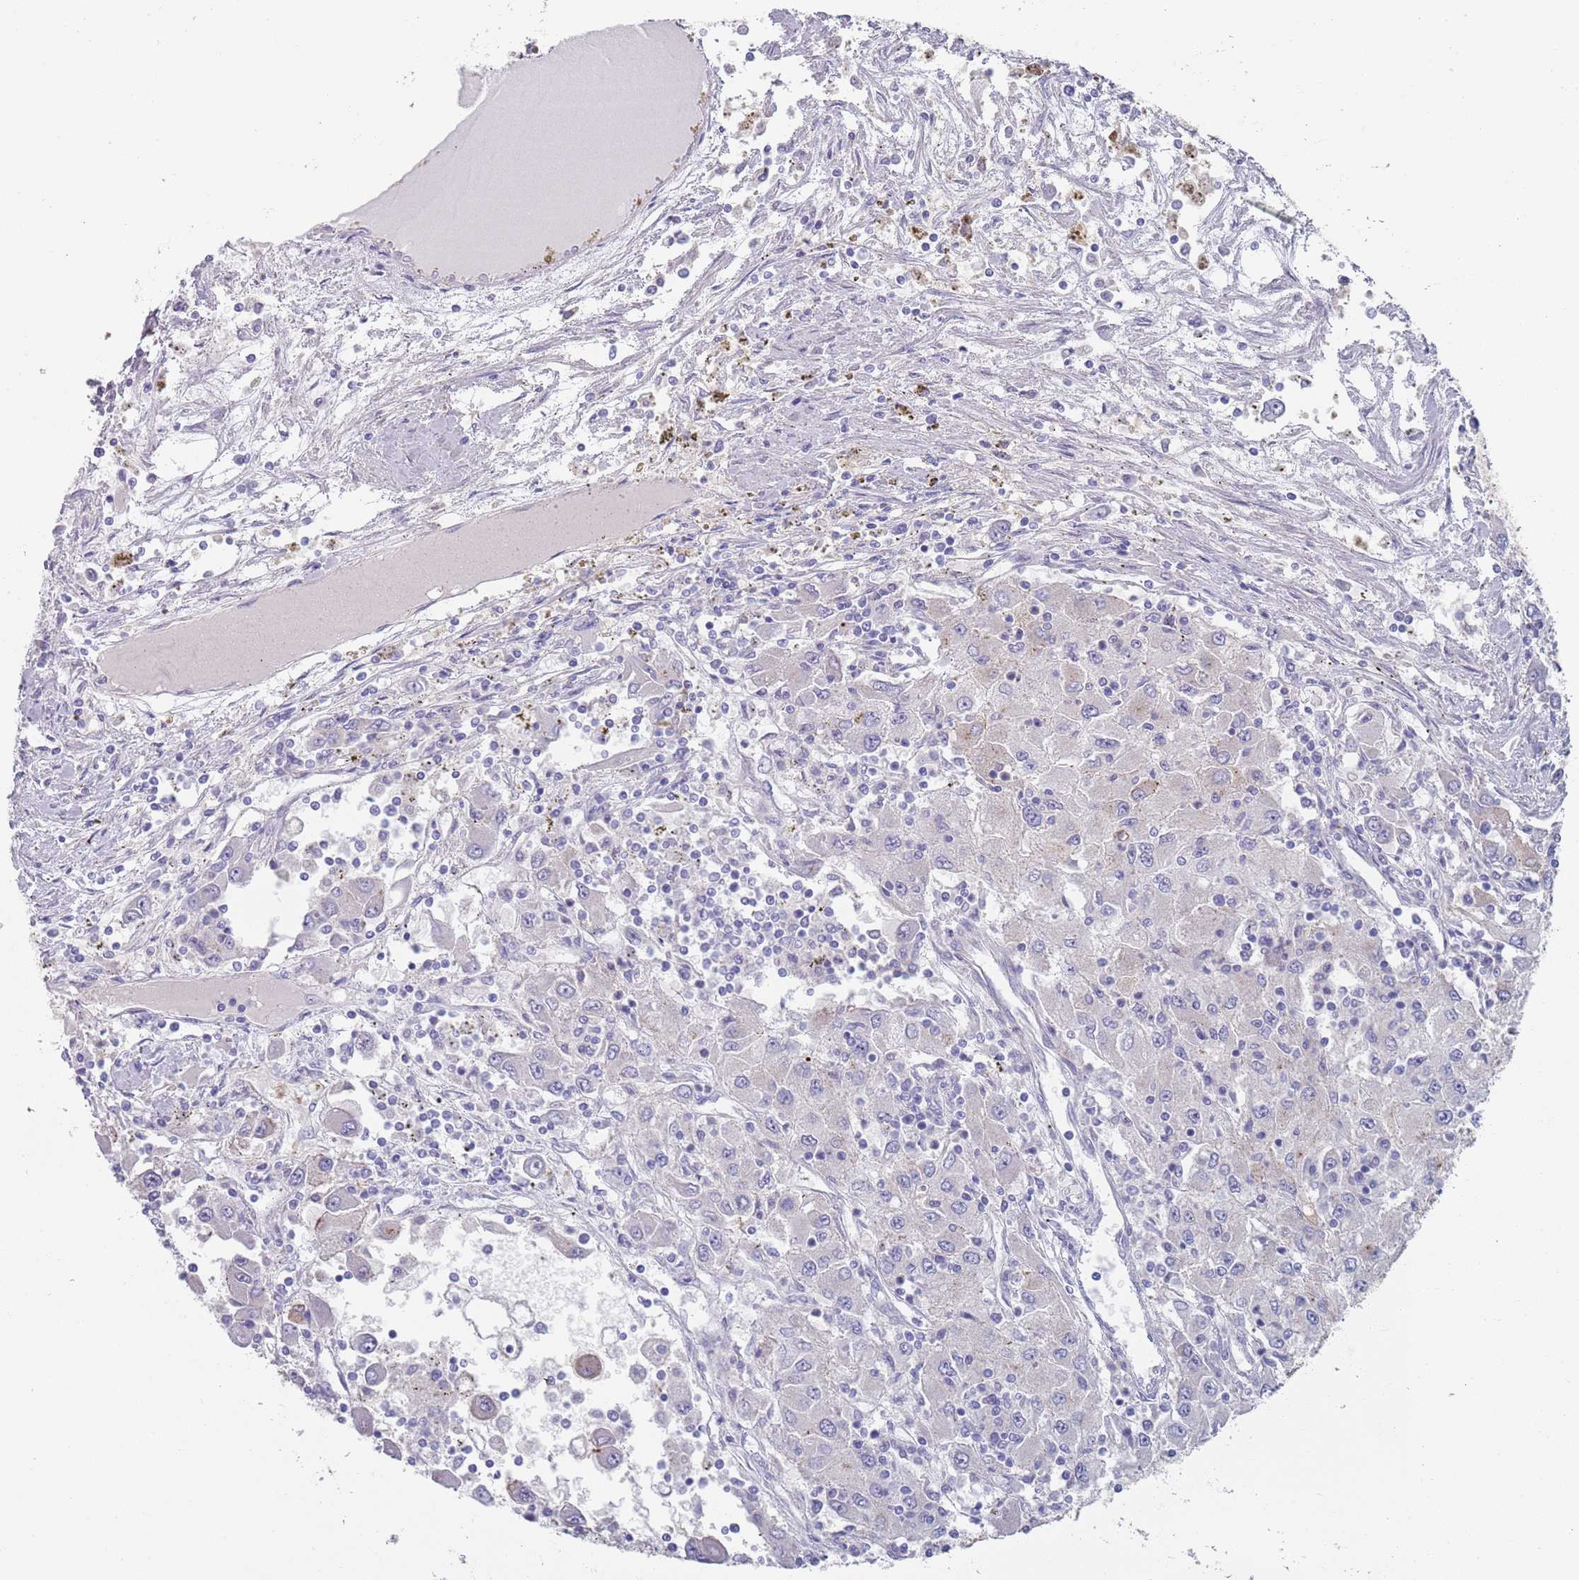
{"staining": {"intensity": "weak", "quantity": "25%-75%", "location": "cytoplasmic/membranous"}, "tissue": "renal cancer", "cell_type": "Tumor cells", "image_type": "cancer", "snomed": [{"axis": "morphology", "description": "Adenocarcinoma, NOS"}, {"axis": "topography", "description": "Kidney"}], "caption": "A brown stain shows weak cytoplasmic/membranous staining of a protein in human renal adenocarcinoma tumor cells.", "gene": "APPL2", "patient": {"sex": "female", "age": 67}}